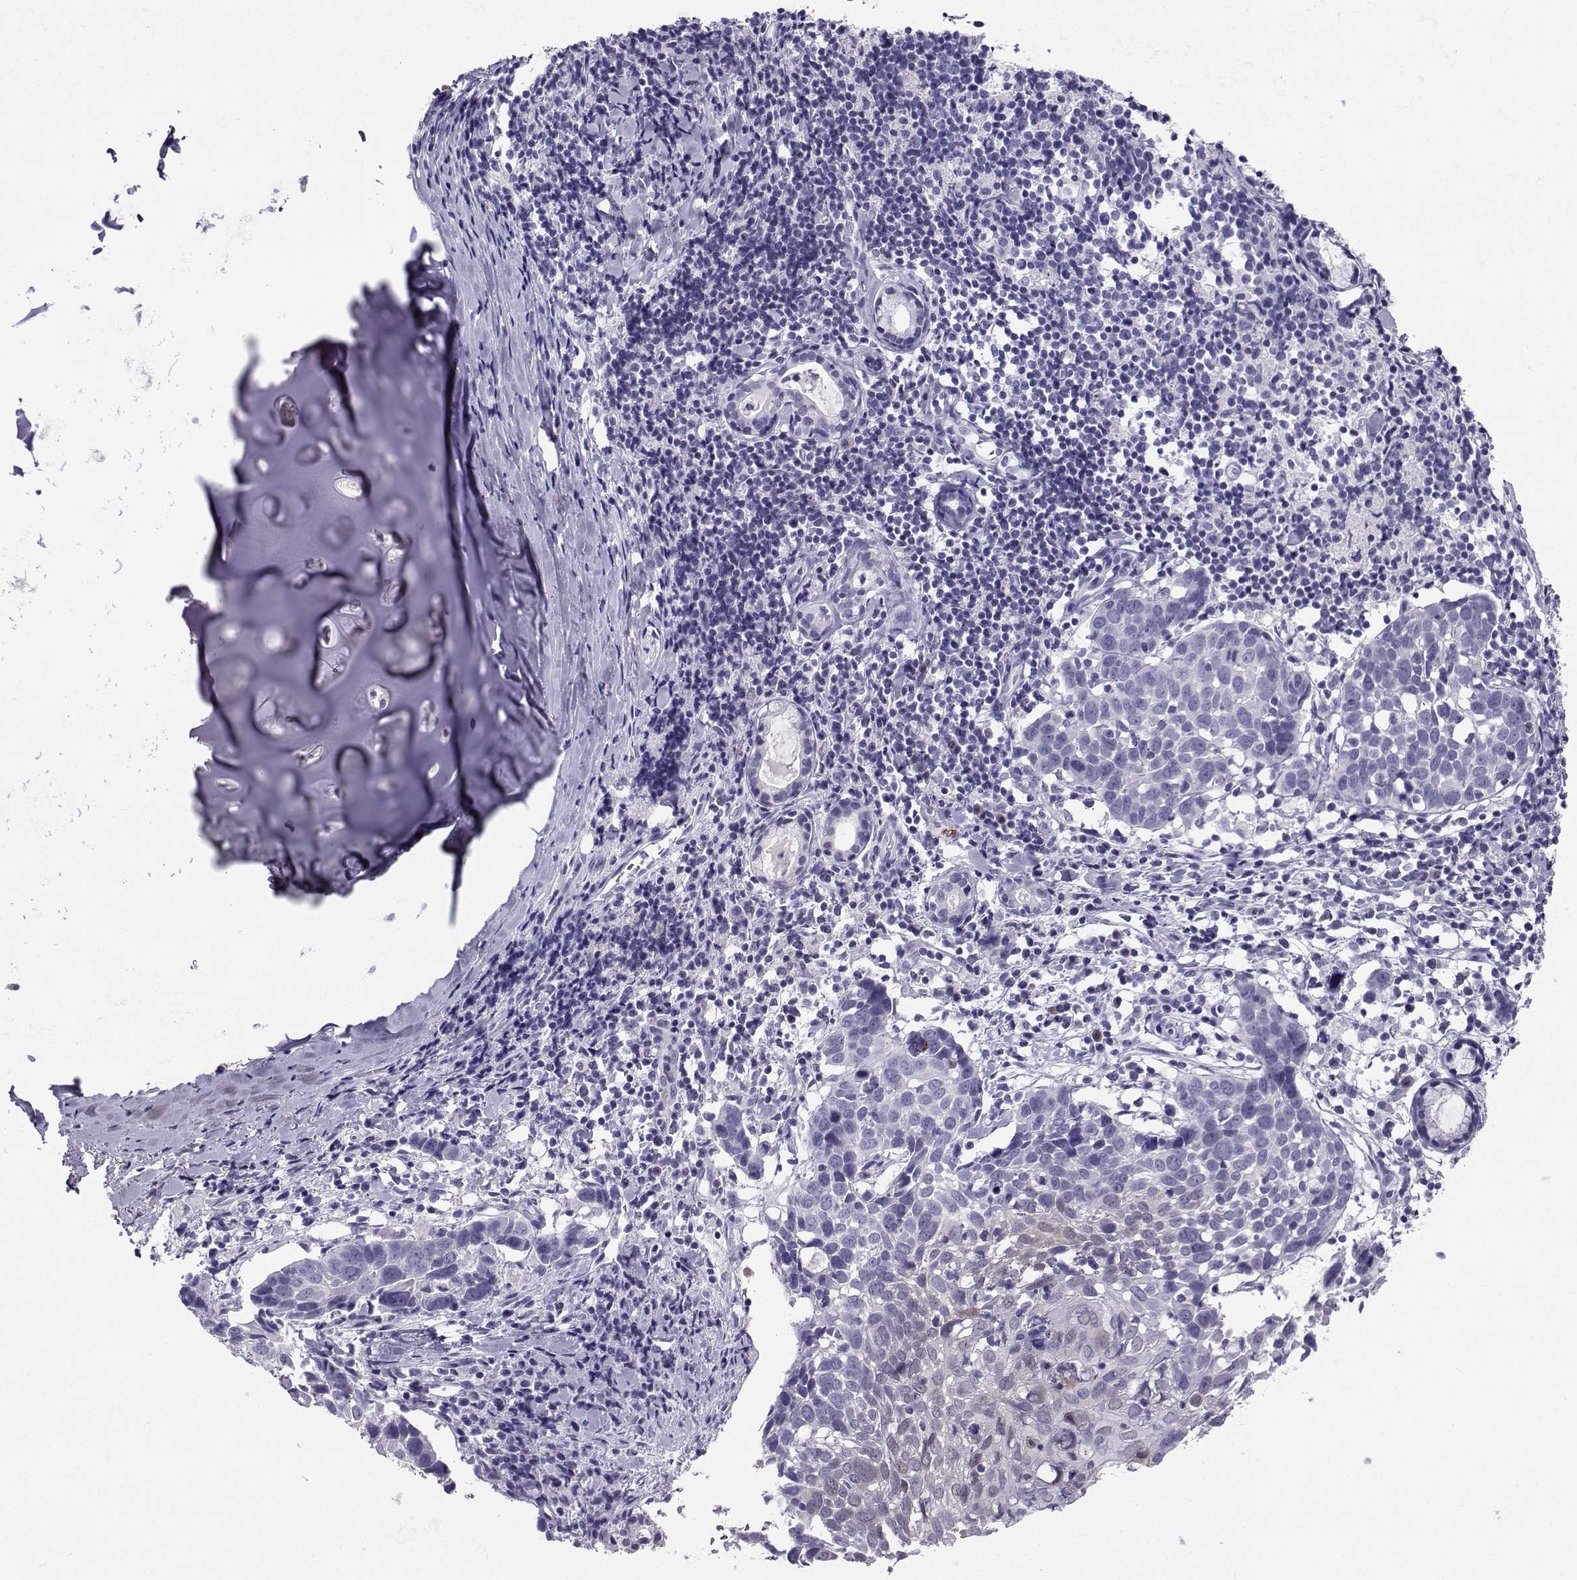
{"staining": {"intensity": "negative", "quantity": "none", "location": "none"}, "tissue": "lung cancer", "cell_type": "Tumor cells", "image_type": "cancer", "snomed": [{"axis": "morphology", "description": "Squamous cell carcinoma, NOS"}, {"axis": "topography", "description": "Lung"}], "caption": "Immunohistochemical staining of squamous cell carcinoma (lung) shows no significant expression in tumor cells.", "gene": "PGK1", "patient": {"sex": "male", "age": 57}}